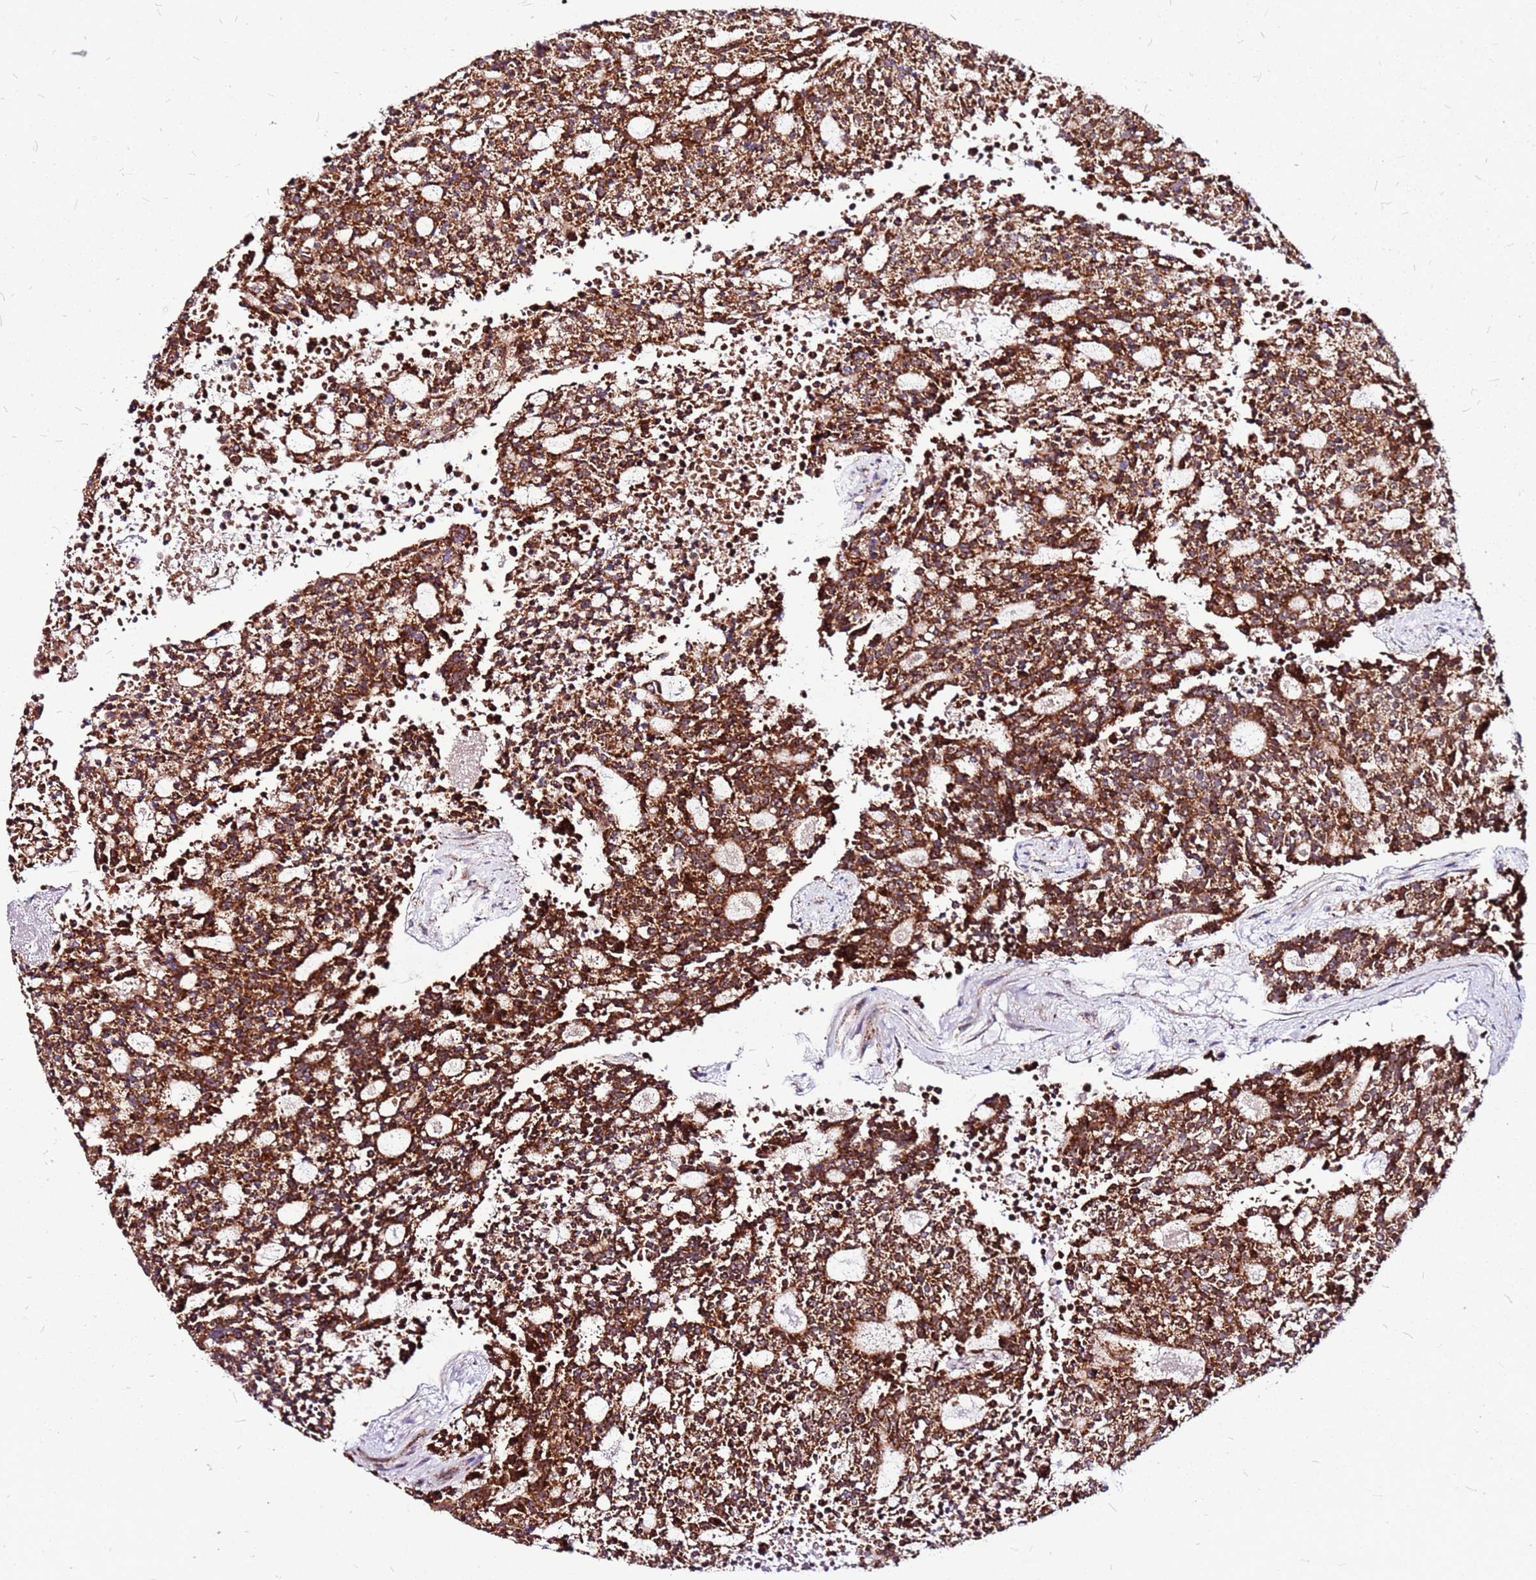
{"staining": {"intensity": "strong", "quantity": ">75%", "location": "cytoplasmic/membranous"}, "tissue": "carcinoid", "cell_type": "Tumor cells", "image_type": "cancer", "snomed": [{"axis": "morphology", "description": "Carcinoid, malignant, NOS"}, {"axis": "topography", "description": "Pancreas"}], "caption": "This histopathology image exhibits carcinoid stained with IHC to label a protein in brown. The cytoplasmic/membranous of tumor cells show strong positivity for the protein. Nuclei are counter-stained blue.", "gene": "OR51T1", "patient": {"sex": "female", "age": 54}}